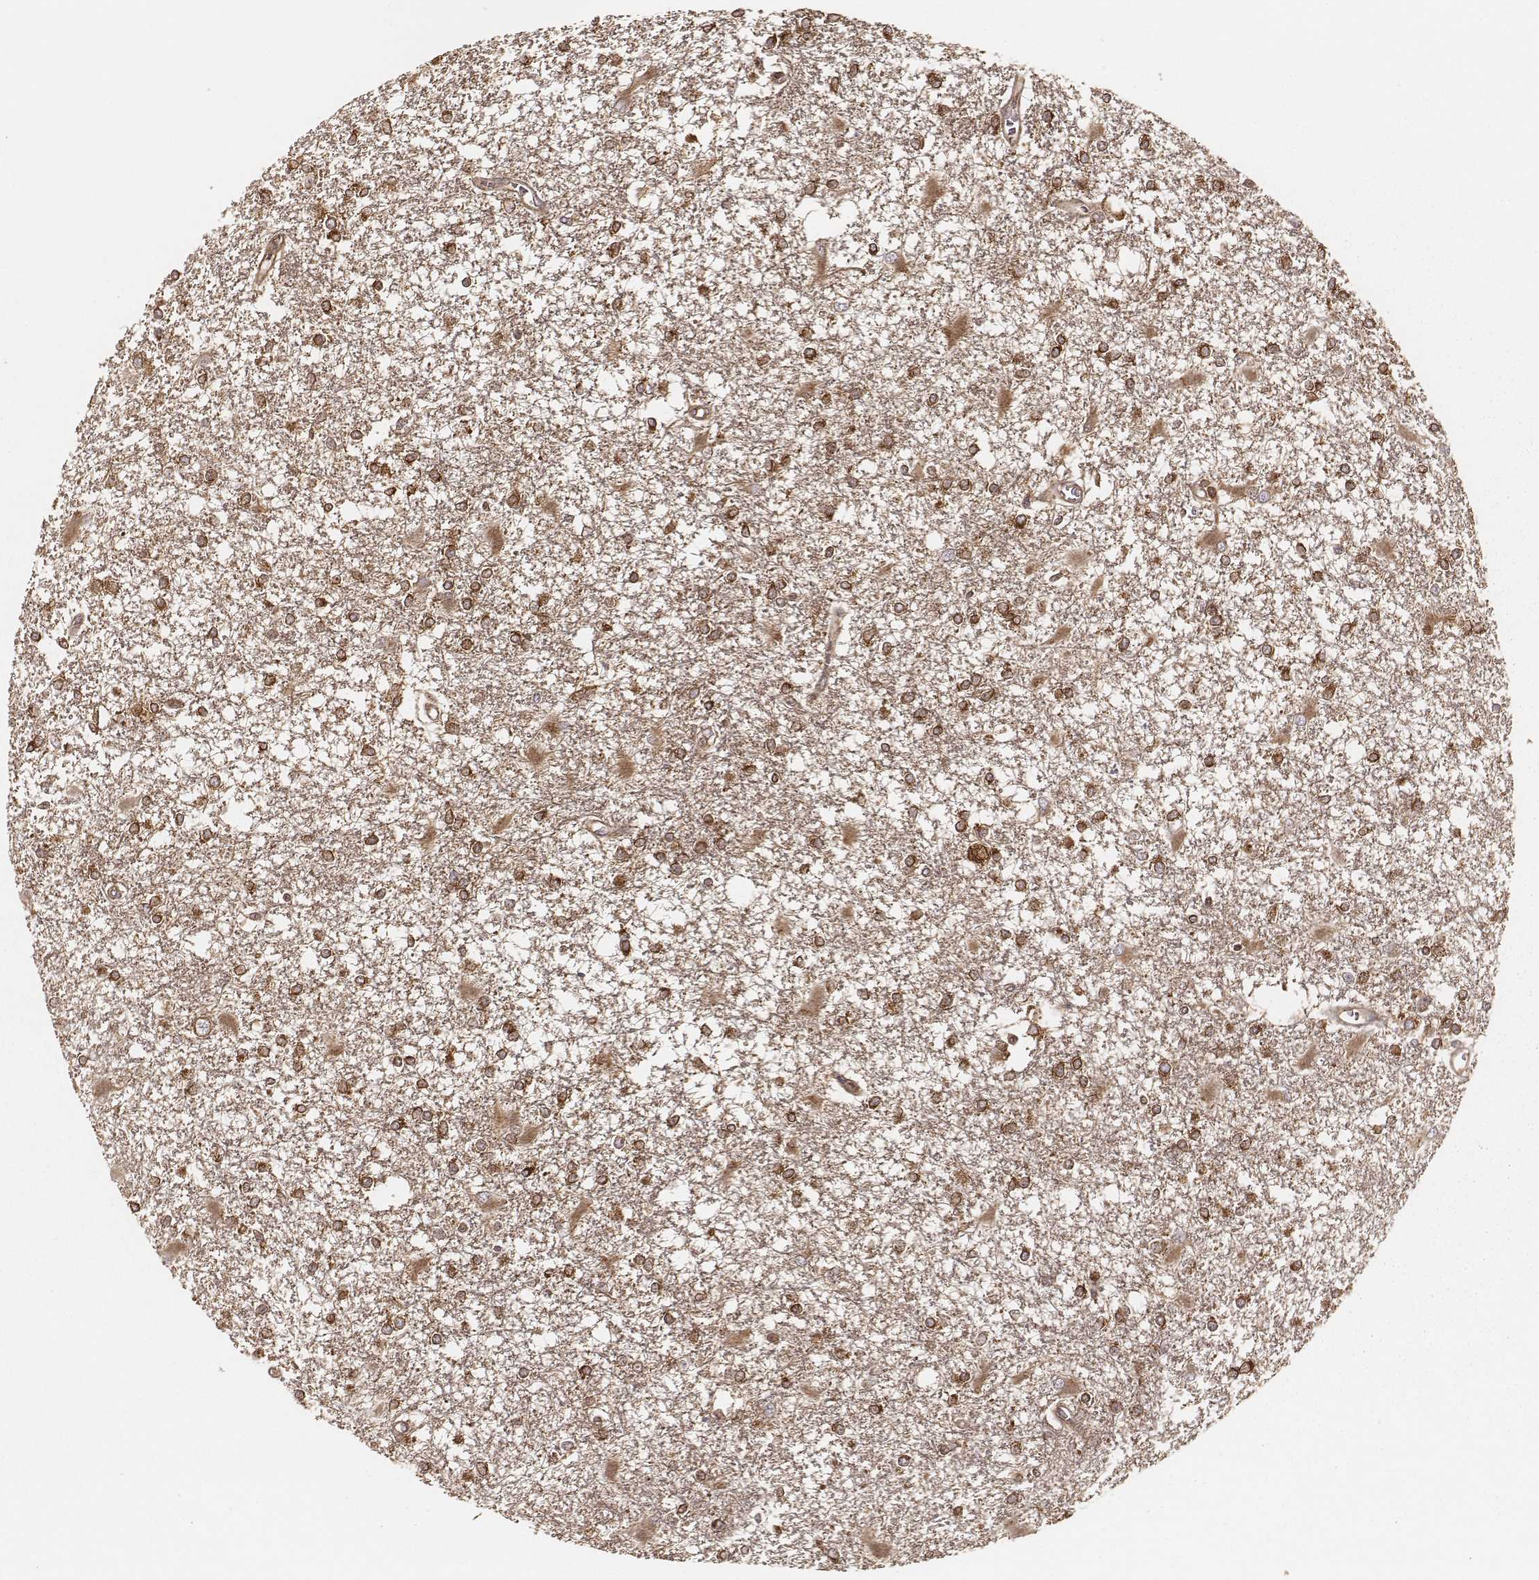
{"staining": {"intensity": "moderate", "quantity": ">75%", "location": "cytoplasmic/membranous"}, "tissue": "glioma", "cell_type": "Tumor cells", "image_type": "cancer", "snomed": [{"axis": "morphology", "description": "Glioma, malignant, High grade"}, {"axis": "topography", "description": "Cerebral cortex"}], "caption": "Malignant glioma (high-grade) stained with a protein marker shows moderate staining in tumor cells.", "gene": "CARS1", "patient": {"sex": "male", "age": 79}}